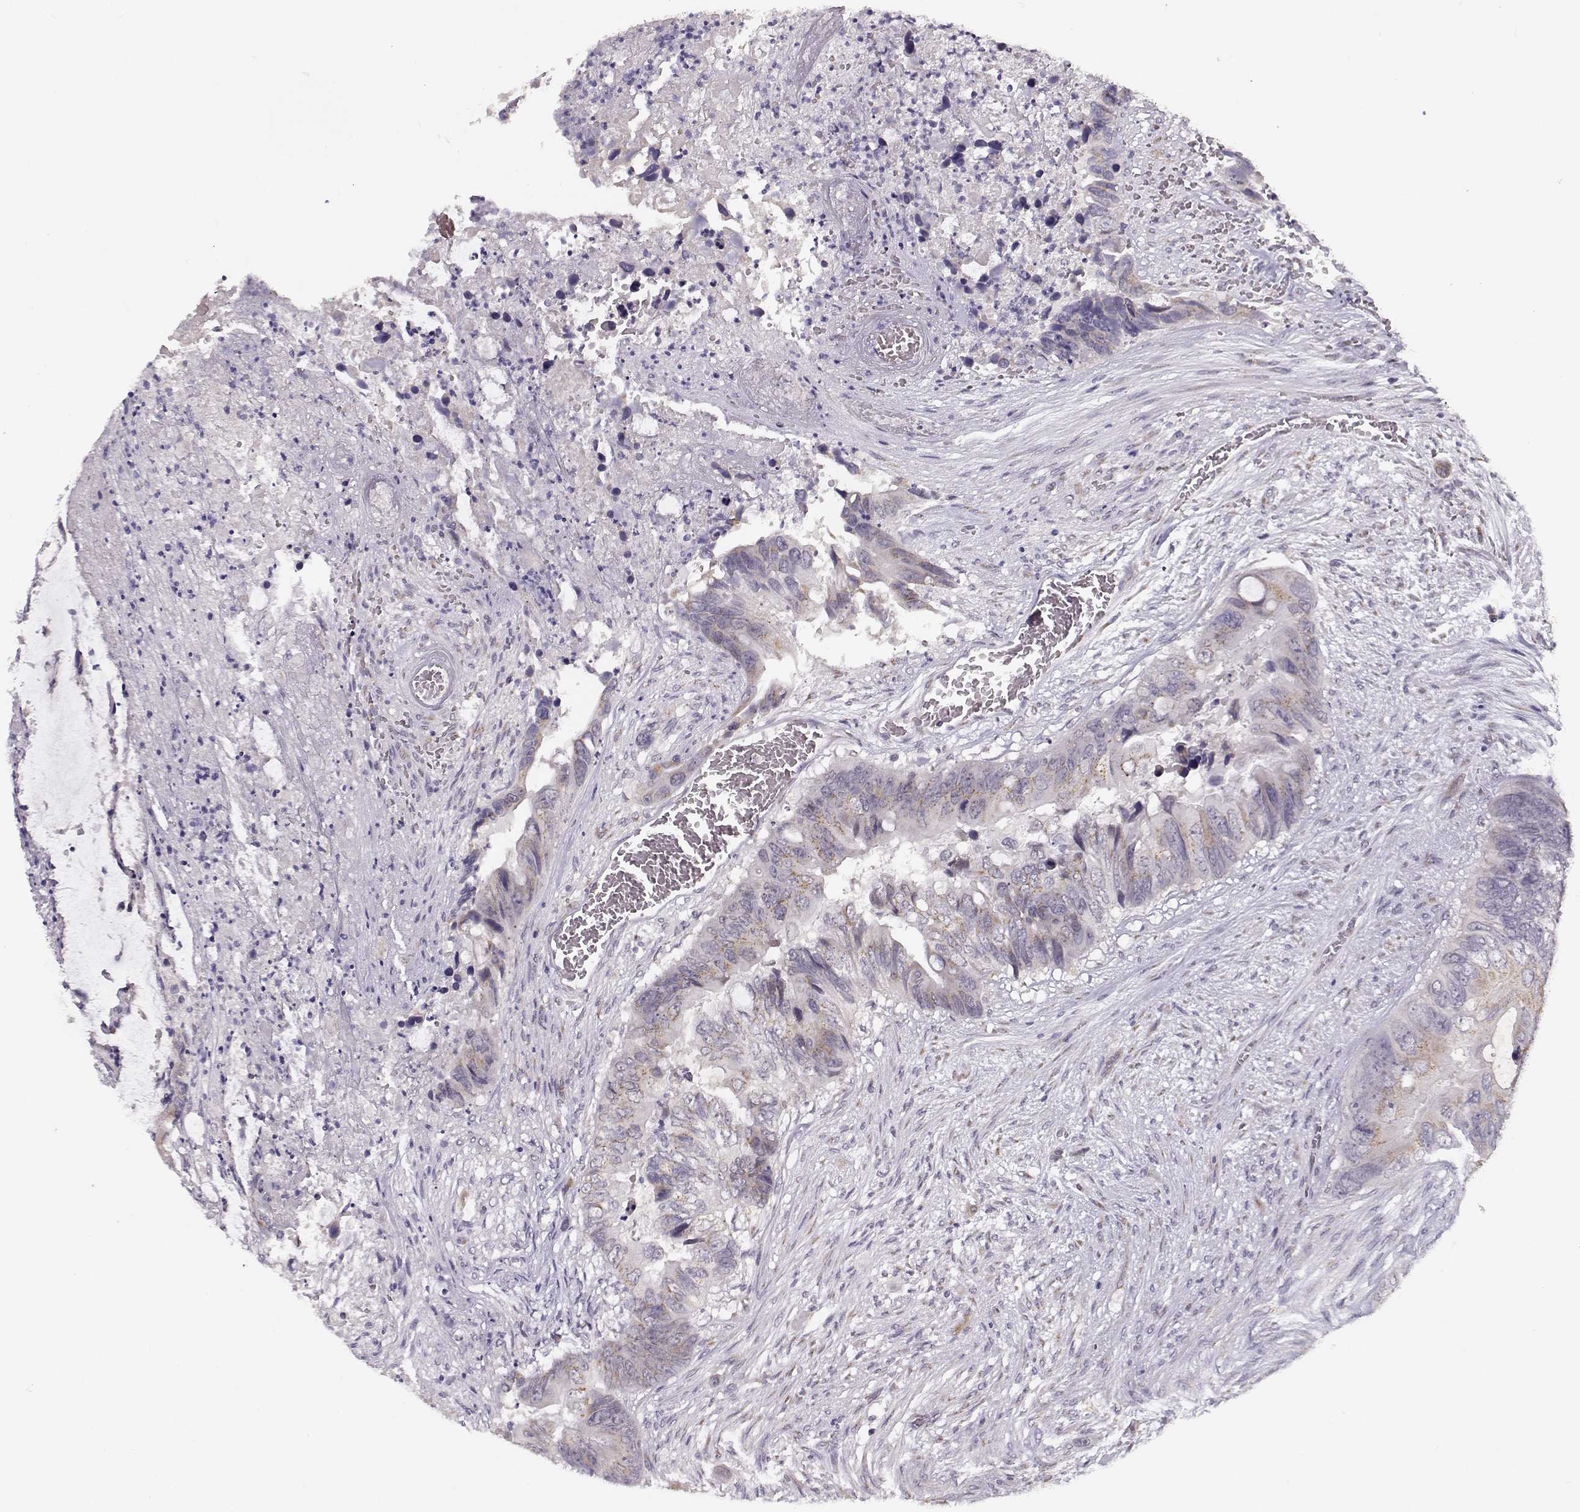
{"staining": {"intensity": "weak", "quantity": ">75%", "location": "cytoplasmic/membranous"}, "tissue": "colorectal cancer", "cell_type": "Tumor cells", "image_type": "cancer", "snomed": [{"axis": "morphology", "description": "Adenocarcinoma, NOS"}, {"axis": "topography", "description": "Rectum"}], "caption": "IHC of human adenocarcinoma (colorectal) demonstrates low levels of weak cytoplasmic/membranous staining in about >75% of tumor cells.", "gene": "SLC4A5", "patient": {"sex": "male", "age": 63}}